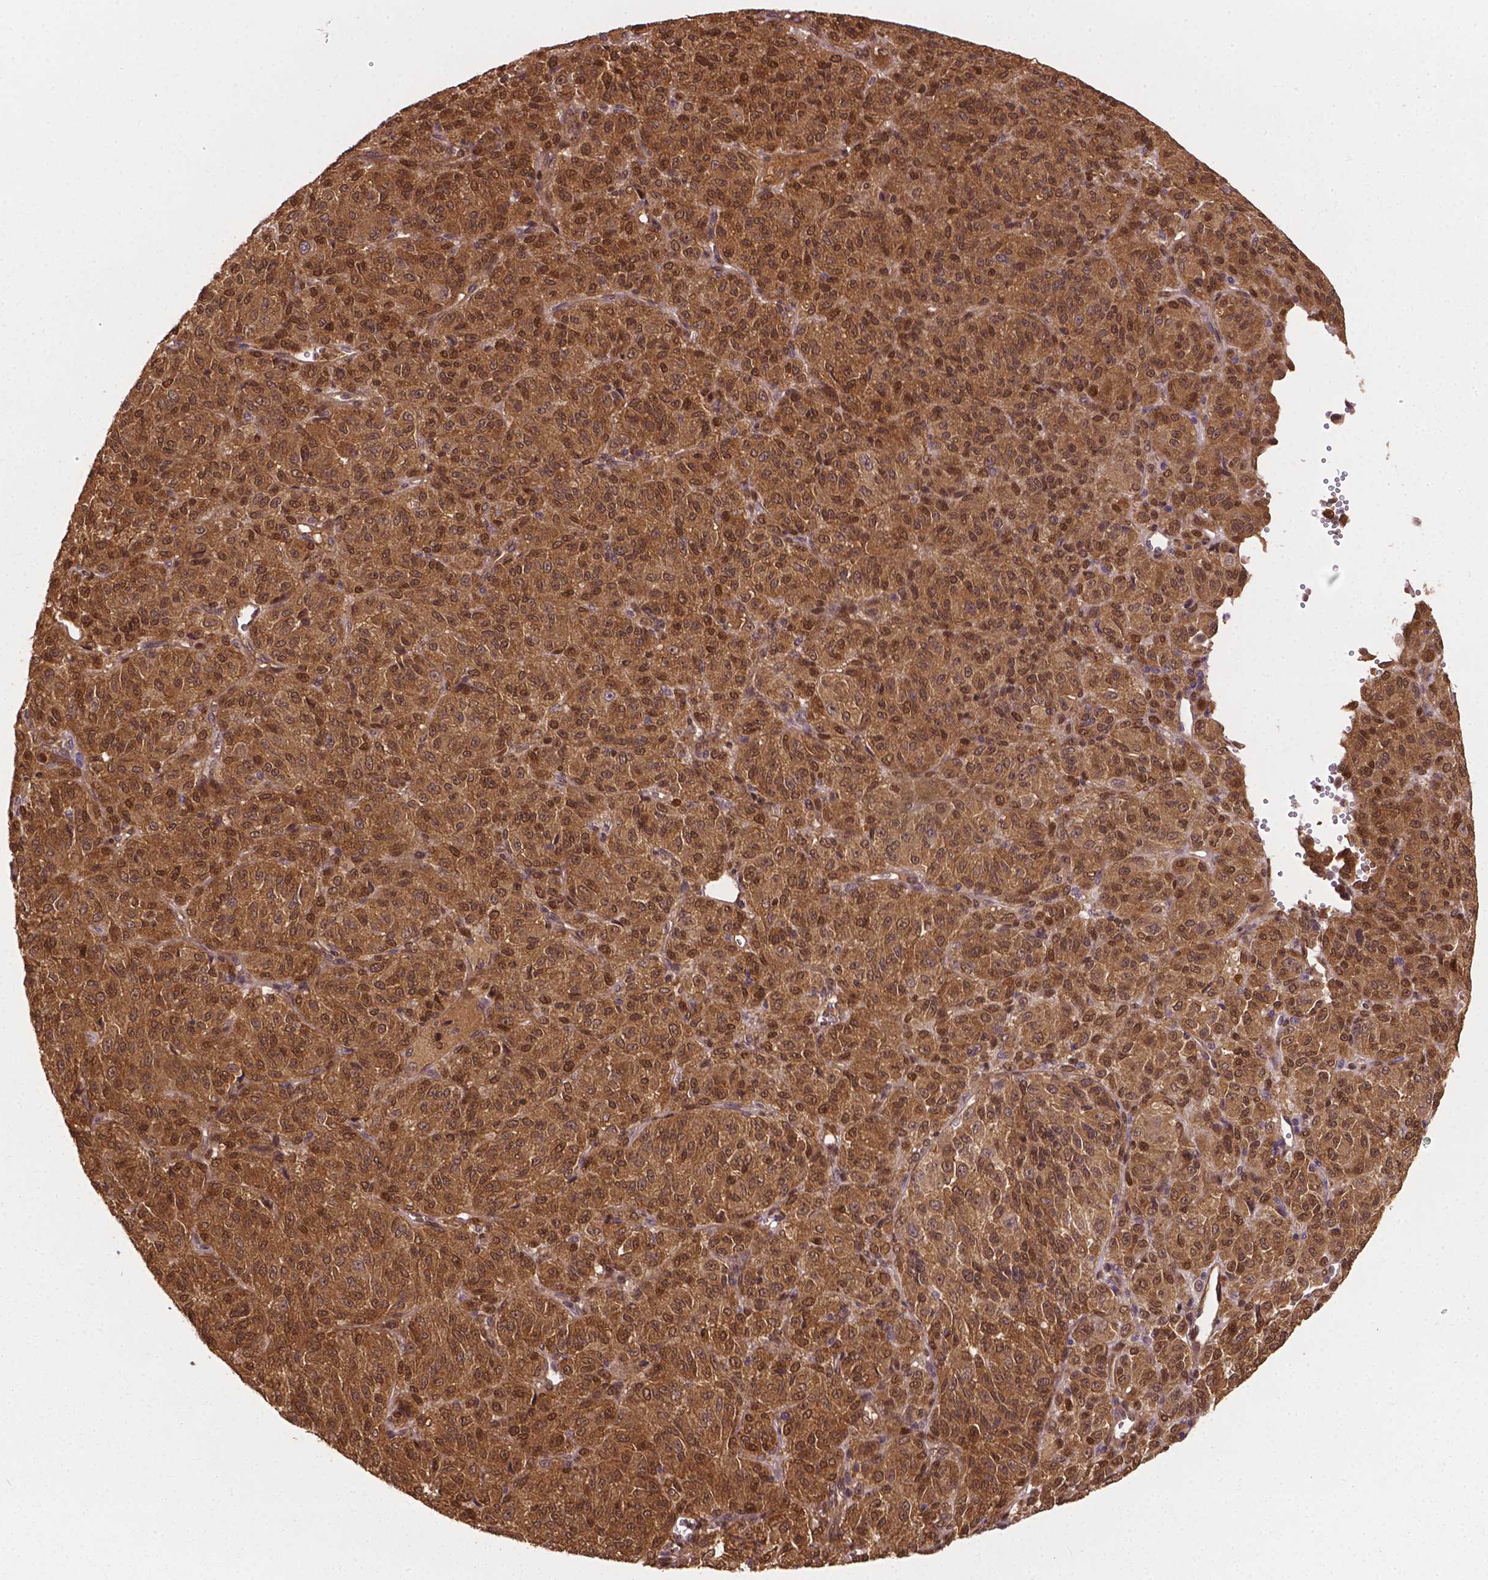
{"staining": {"intensity": "moderate", "quantity": ">75%", "location": "cytoplasmic/membranous,nuclear"}, "tissue": "melanoma", "cell_type": "Tumor cells", "image_type": "cancer", "snomed": [{"axis": "morphology", "description": "Malignant melanoma, Metastatic site"}, {"axis": "topography", "description": "Brain"}], "caption": "High-magnification brightfield microscopy of malignant melanoma (metastatic site) stained with DAB (brown) and counterstained with hematoxylin (blue). tumor cells exhibit moderate cytoplasmic/membranous and nuclear positivity is appreciated in approximately>75% of cells. (DAB IHC, brown staining for protein, blue staining for nuclei).", "gene": "YAP1", "patient": {"sex": "female", "age": 56}}